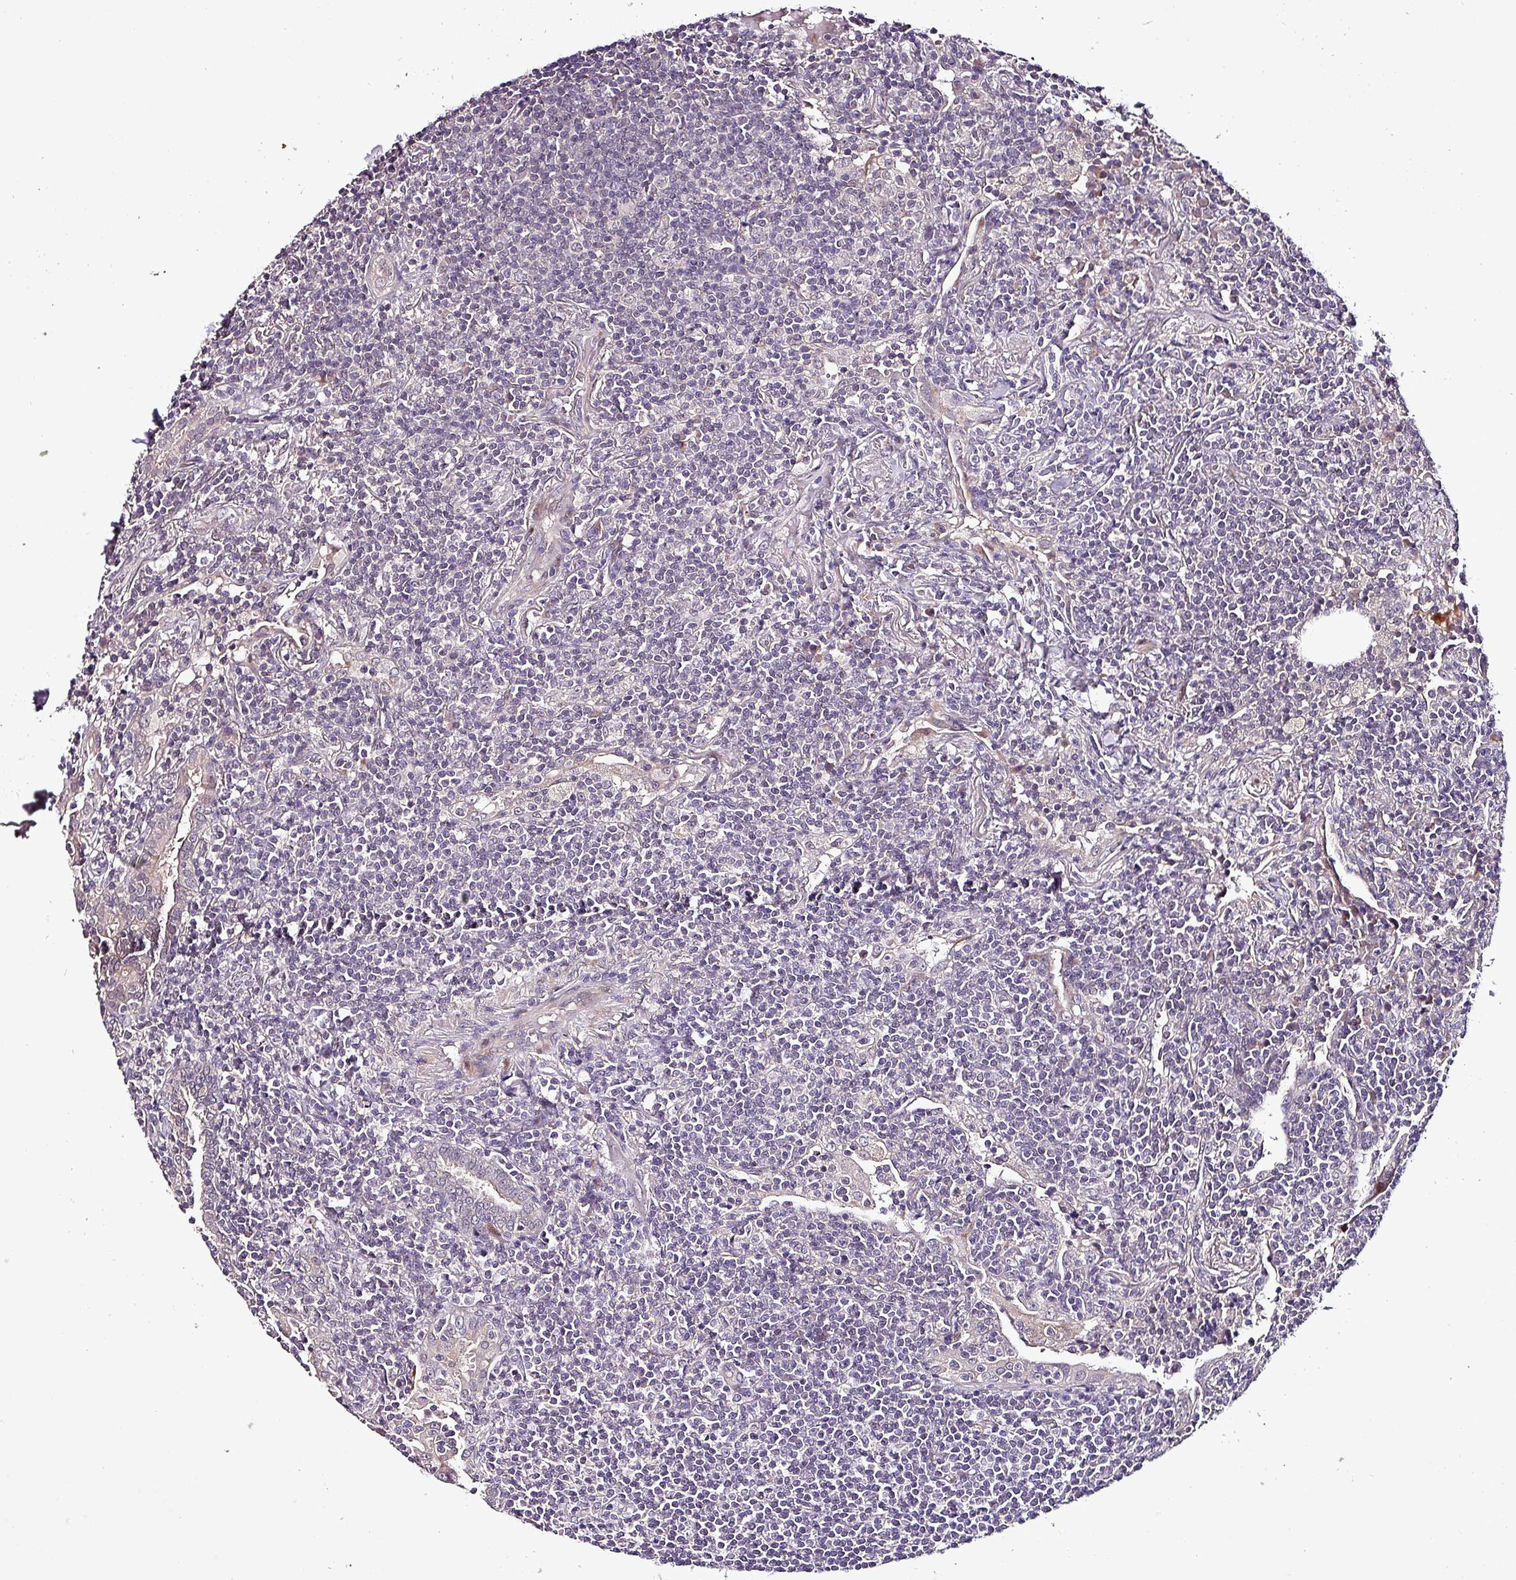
{"staining": {"intensity": "negative", "quantity": "none", "location": "none"}, "tissue": "lymphoma", "cell_type": "Tumor cells", "image_type": "cancer", "snomed": [{"axis": "morphology", "description": "Malignant lymphoma, non-Hodgkin's type, Low grade"}, {"axis": "topography", "description": "Lung"}], "caption": "Lymphoma was stained to show a protein in brown. There is no significant positivity in tumor cells.", "gene": "GRAPL", "patient": {"sex": "female", "age": 71}}